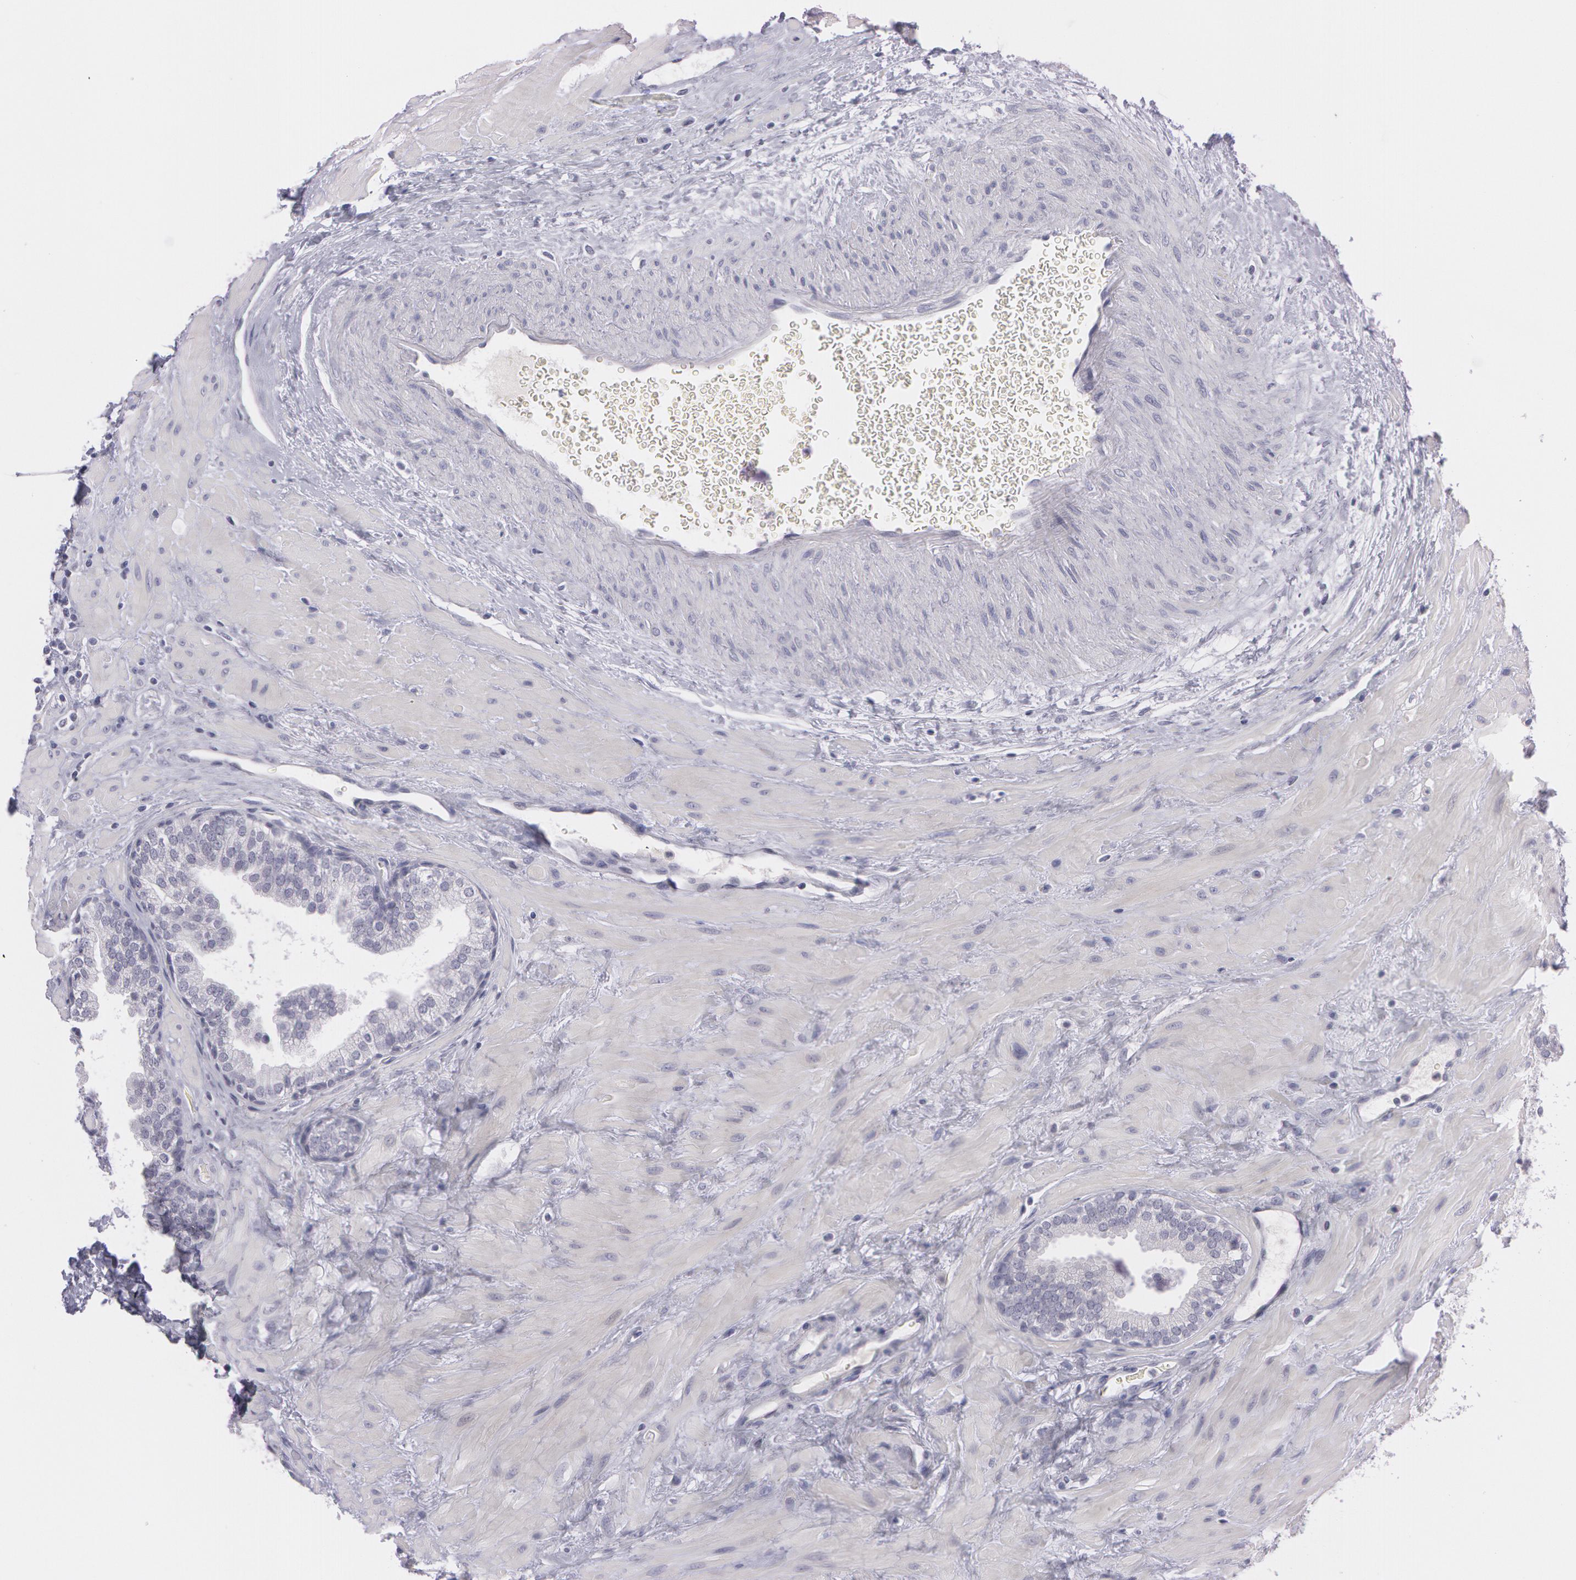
{"staining": {"intensity": "negative", "quantity": "none", "location": "none"}, "tissue": "prostate", "cell_type": "Glandular cells", "image_type": "normal", "snomed": [{"axis": "morphology", "description": "Normal tissue, NOS"}, {"axis": "topography", "description": "Prostate"}], "caption": "Image shows no significant protein staining in glandular cells of benign prostate. (DAB (3,3'-diaminobenzidine) immunohistochemistry with hematoxylin counter stain).", "gene": "IL1RN", "patient": {"sex": "male", "age": 51}}